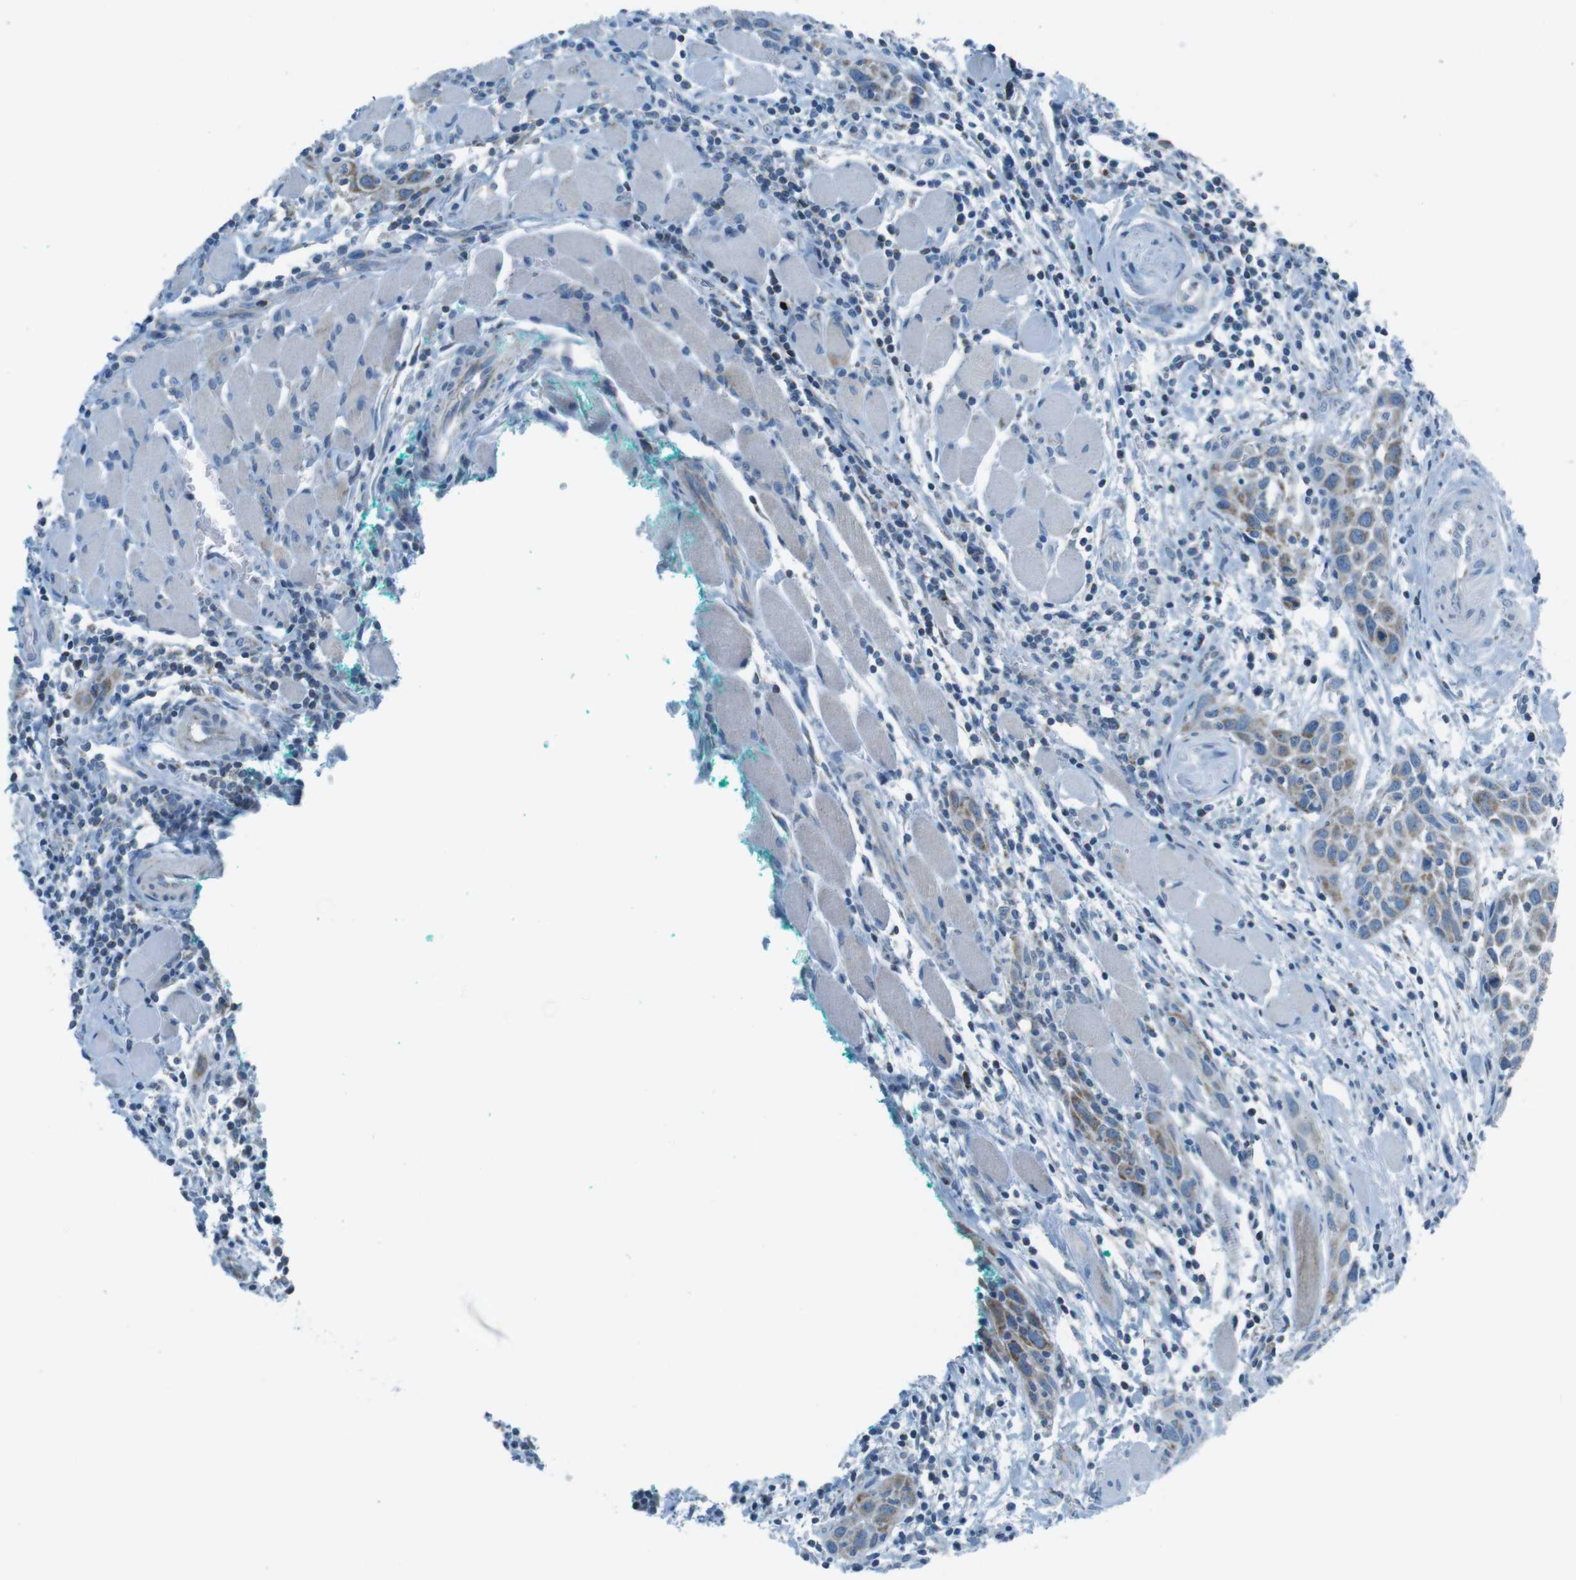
{"staining": {"intensity": "weak", "quantity": ">75%", "location": "cytoplasmic/membranous"}, "tissue": "head and neck cancer", "cell_type": "Tumor cells", "image_type": "cancer", "snomed": [{"axis": "morphology", "description": "Squamous cell carcinoma, NOS"}, {"axis": "topography", "description": "Oral tissue"}, {"axis": "topography", "description": "Head-Neck"}], "caption": "Protein analysis of head and neck cancer (squamous cell carcinoma) tissue displays weak cytoplasmic/membranous staining in about >75% of tumor cells. Ihc stains the protein in brown and the nuclei are stained blue.", "gene": "DNAJA3", "patient": {"sex": "female", "age": 50}}